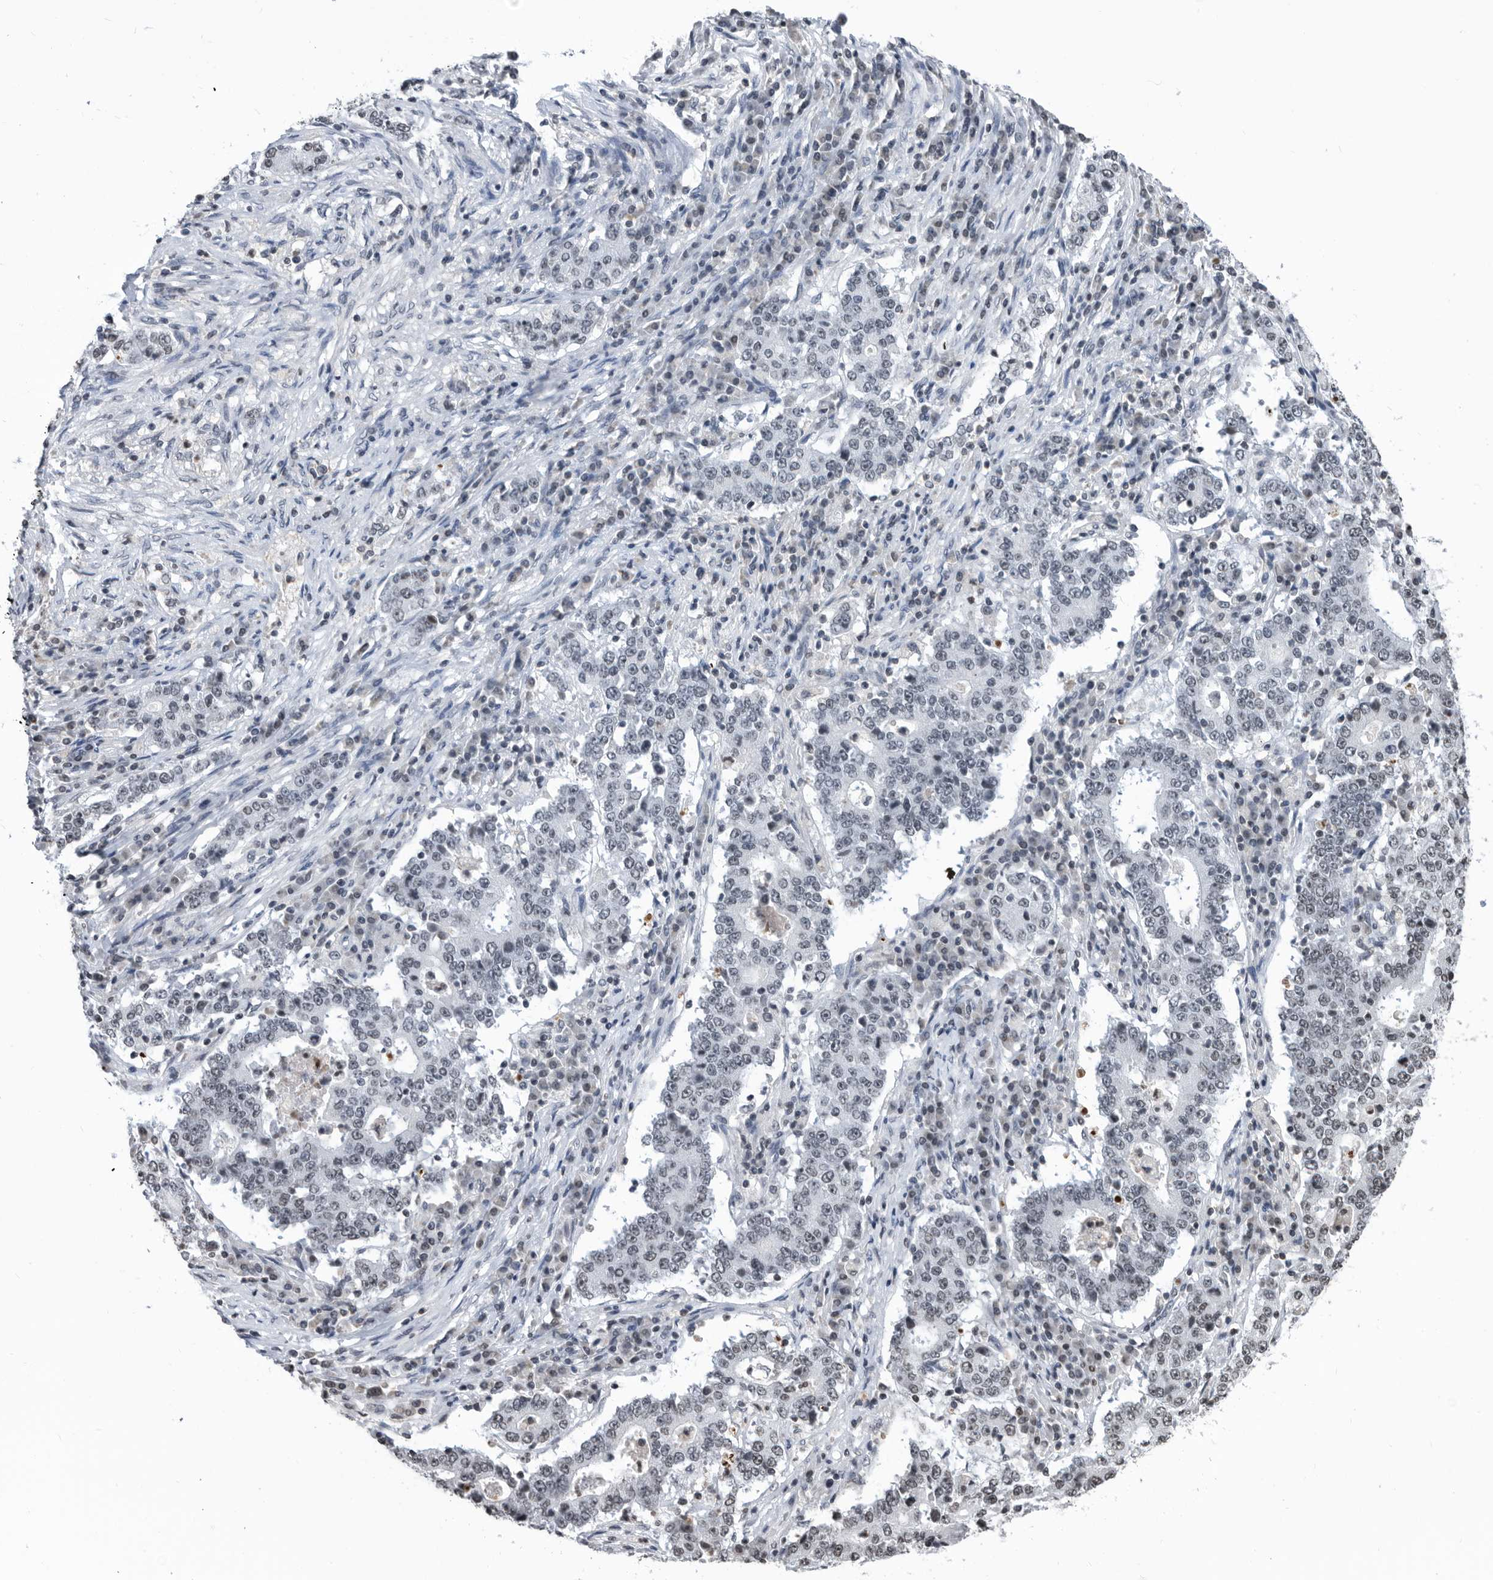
{"staining": {"intensity": "weak", "quantity": "25%-75%", "location": "nuclear"}, "tissue": "stomach cancer", "cell_type": "Tumor cells", "image_type": "cancer", "snomed": [{"axis": "morphology", "description": "Adenocarcinoma, NOS"}, {"axis": "topography", "description": "Stomach"}], "caption": "A high-resolution photomicrograph shows immunohistochemistry staining of stomach cancer (adenocarcinoma), which reveals weak nuclear positivity in approximately 25%-75% of tumor cells. Using DAB (brown) and hematoxylin (blue) stains, captured at high magnification using brightfield microscopy.", "gene": "TSTD1", "patient": {"sex": "male", "age": 59}}